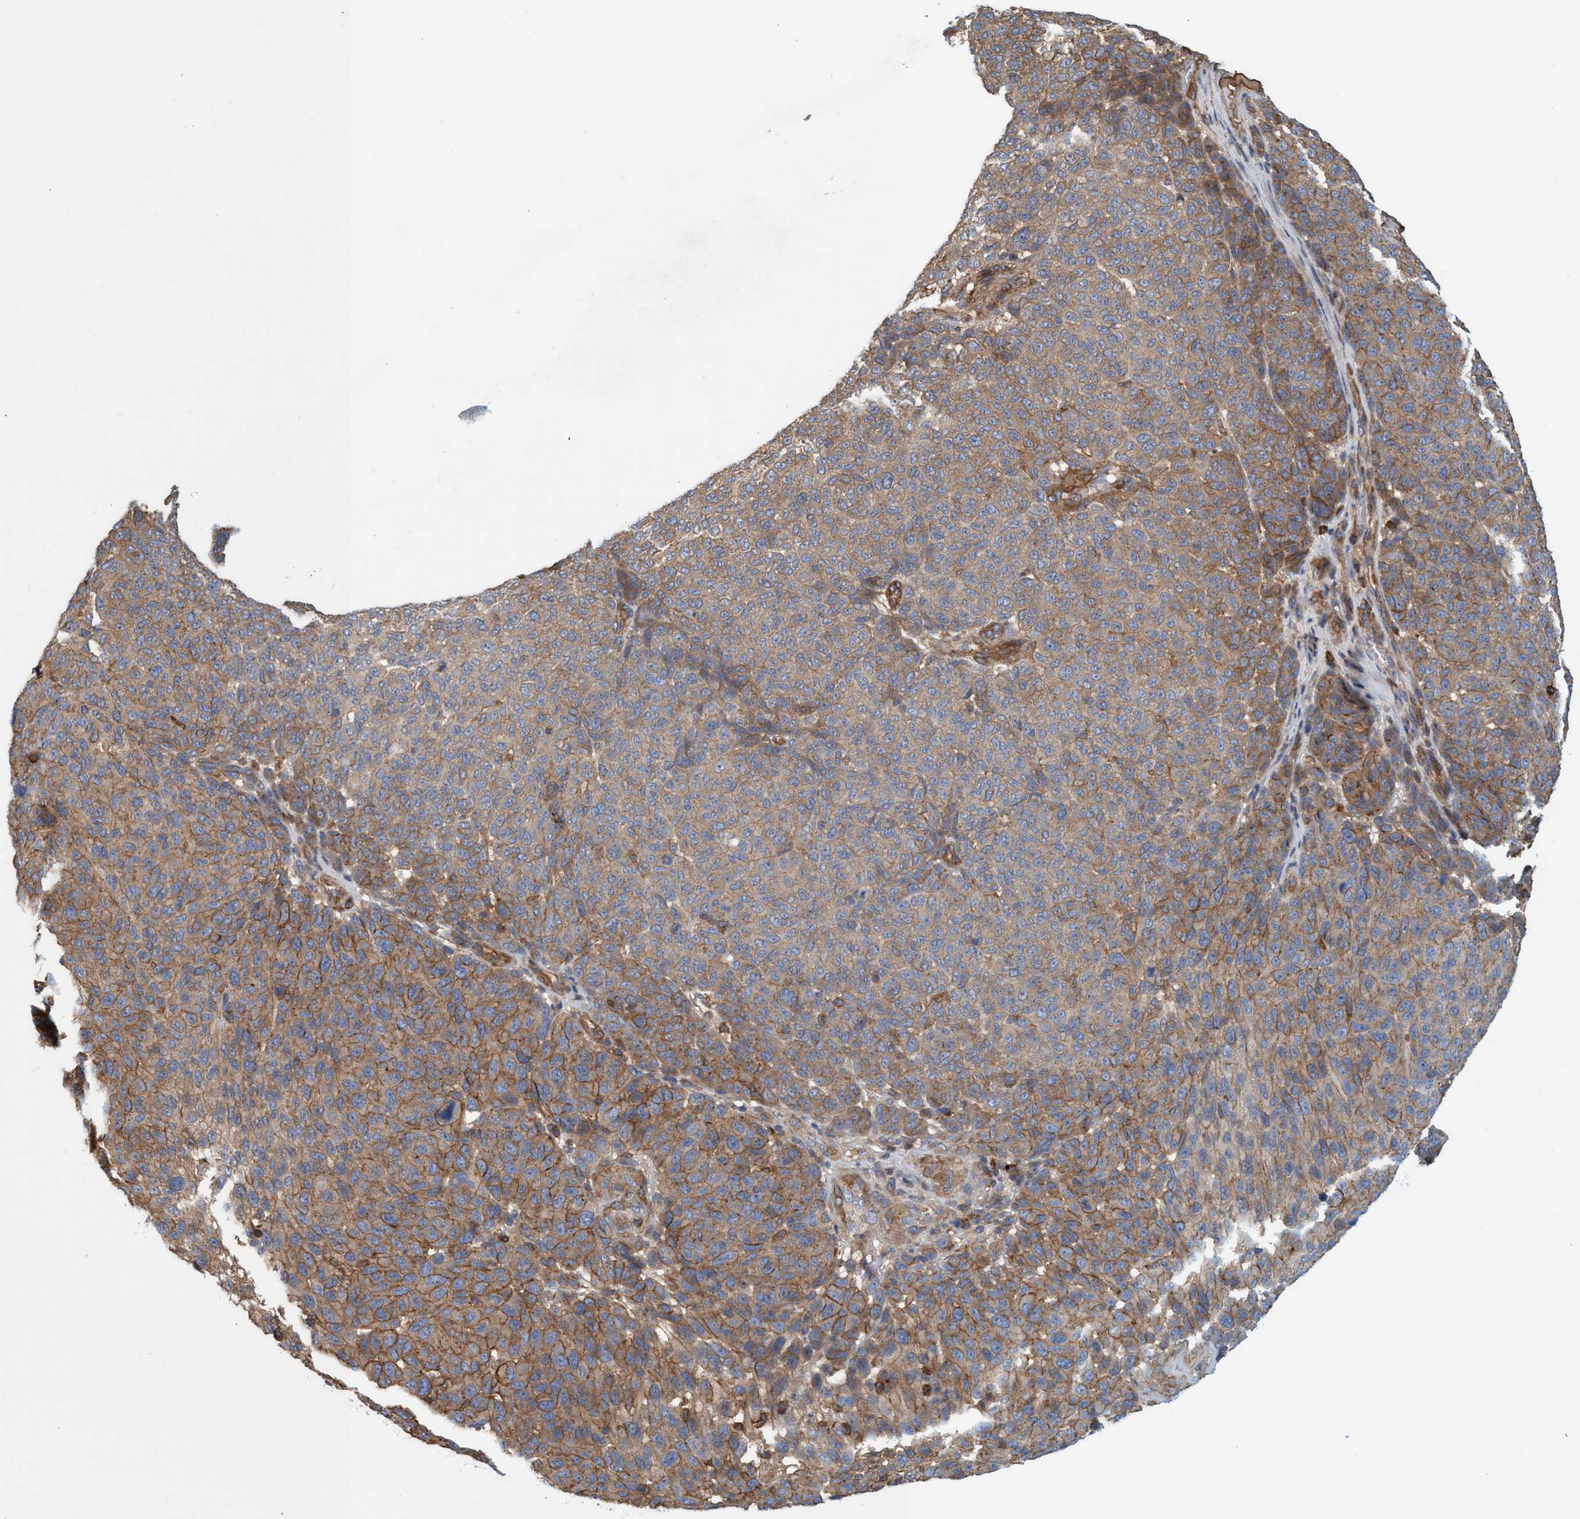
{"staining": {"intensity": "moderate", "quantity": ">75%", "location": "cytoplasmic/membranous"}, "tissue": "melanoma", "cell_type": "Tumor cells", "image_type": "cancer", "snomed": [{"axis": "morphology", "description": "Malignant melanoma, NOS"}, {"axis": "topography", "description": "Skin"}], "caption": "Immunohistochemistry (IHC) (DAB (3,3'-diaminobenzidine)) staining of malignant melanoma shows moderate cytoplasmic/membranous protein expression in about >75% of tumor cells.", "gene": "SPECC1", "patient": {"sex": "male", "age": 59}}